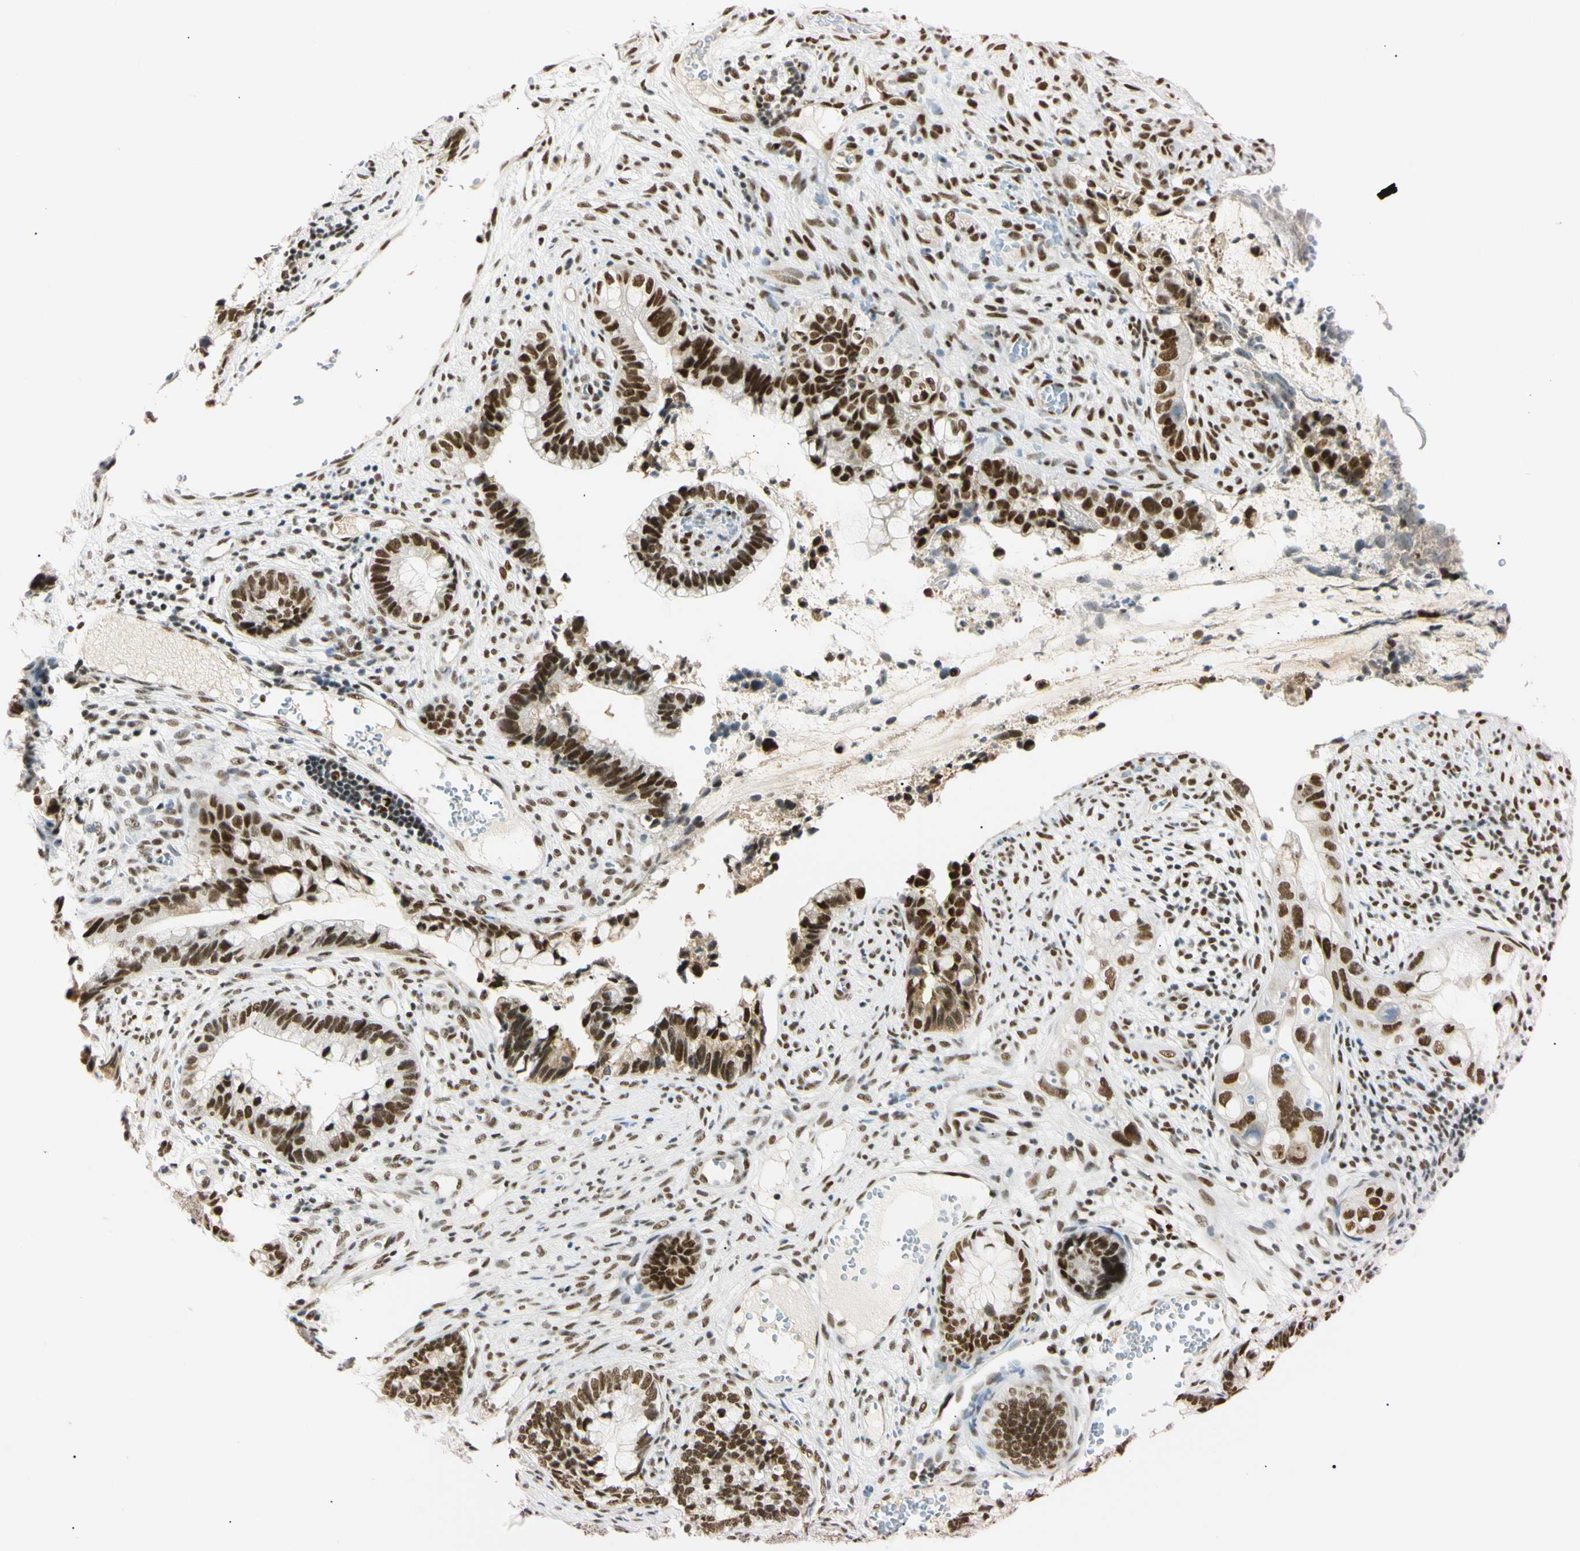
{"staining": {"intensity": "strong", "quantity": ">75%", "location": "nuclear"}, "tissue": "cervical cancer", "cell_type": "Tumor cells", "image_type": "cancer", "snomed": [{"axis": "morphology", "description": "Adenocarcinoma, NOS"}, {"axis": "topography", "description": "Cervix"}], "caption": "Immunohistochemical staining of adenocarcinoma (cervical) reveals high levels of strong nuclear positivity in approximately >75% of tumor cells. Nuclei are stained in blue.", "gene": "ZNF134", "patient": {"sex": "female", "age": 44}}